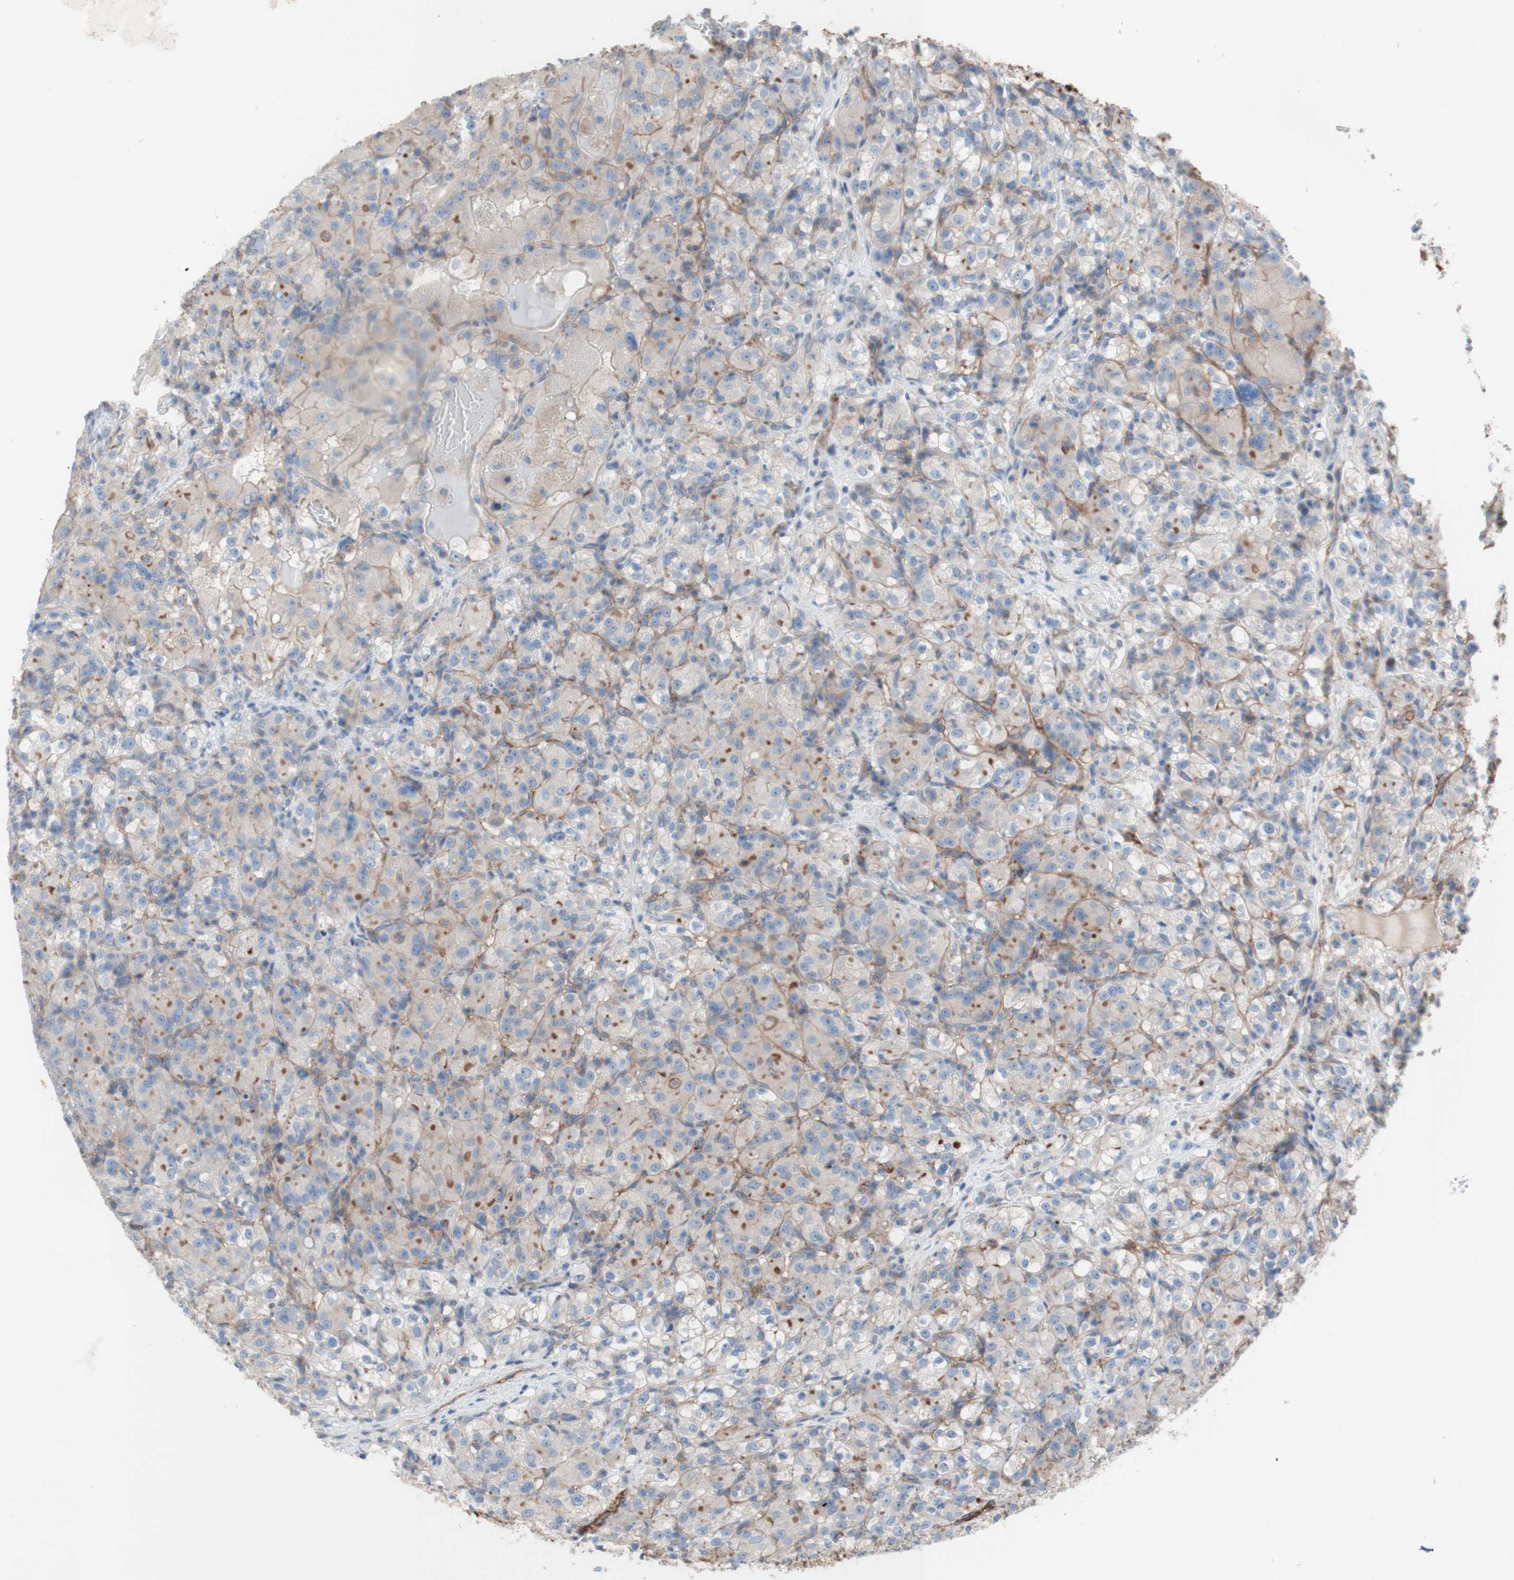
{"staining": {"intensity": "weak", "quantity": "25%-75%", "location": "cytoplasmic/membranous"}, "tissue": "renal cancer", "cell_type": "Tumor cells", "image_type": "cancer", "snomed": [{"axis": "morphology", "description": "Adenocarcinoma, NOS"}, {"axis": "topography", "description": "Kidney"}], "caption": "Renal adenocarcinoma stained for a protein exhibits weak cytoplasmic/membranous positivity in tumor cells.", "gene": "CD46", "patient": {"sex": "male", "age": 61}}